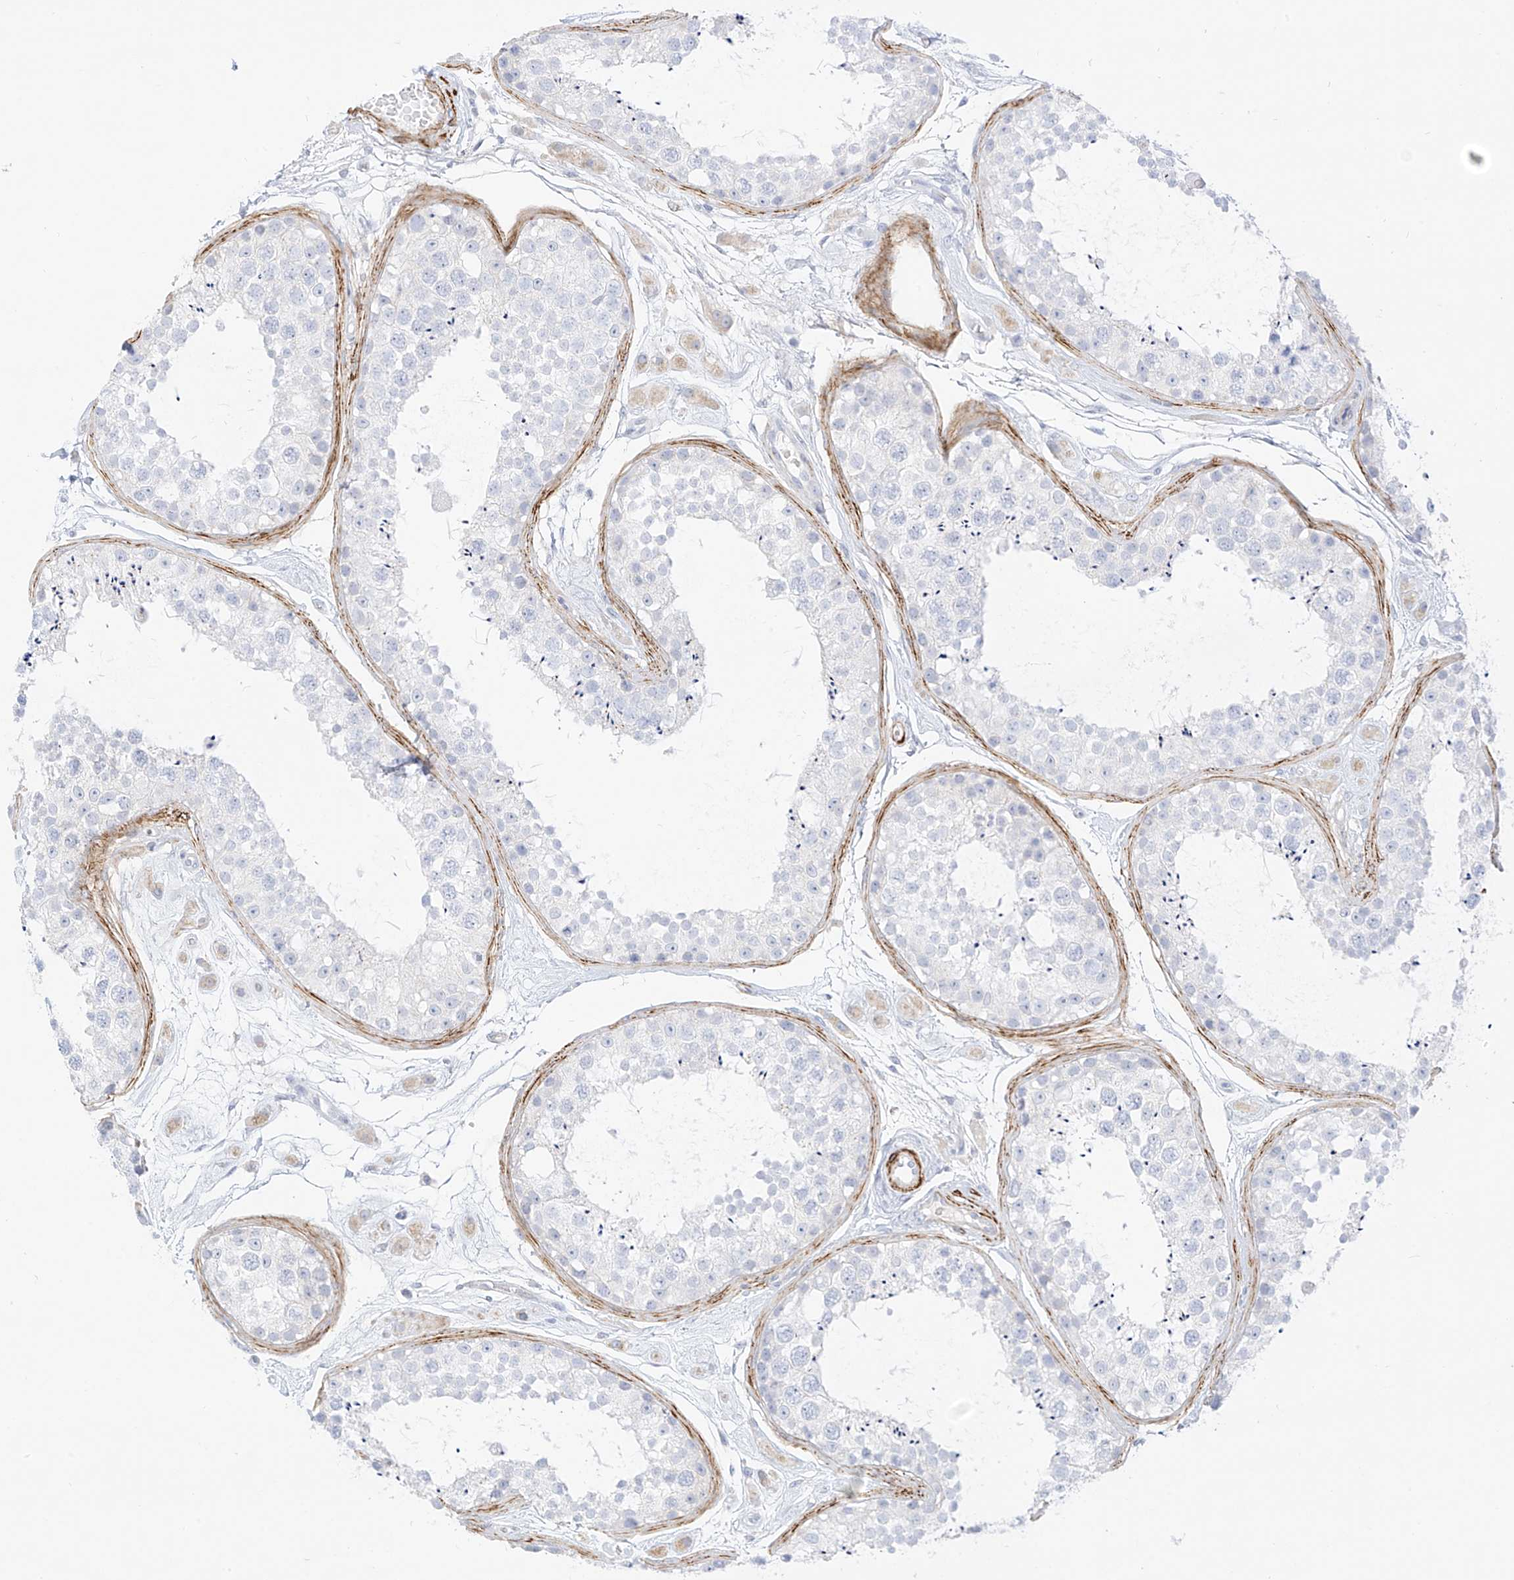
{"staining": {"intensity": "negative", "quantity": "none", "location": "none"}, "tissue": "testis", "cell_type": "Cells in seminiferous ducts", "image_type": "normal", "snomed": [{"axis": "morphology", "description": "Normal tissue, NOS"}, {"axis": "topography", "description": "Testis"}], "caption": "IHC of normal human testis shows no positivity in cells in seminiferous ducts. (DAB (3,3'-diaminobenzidine) IHC with hematoxylin counter stain).", "gene": "ST3GAL5", "patient": {"sex": "male", "age": 25}}